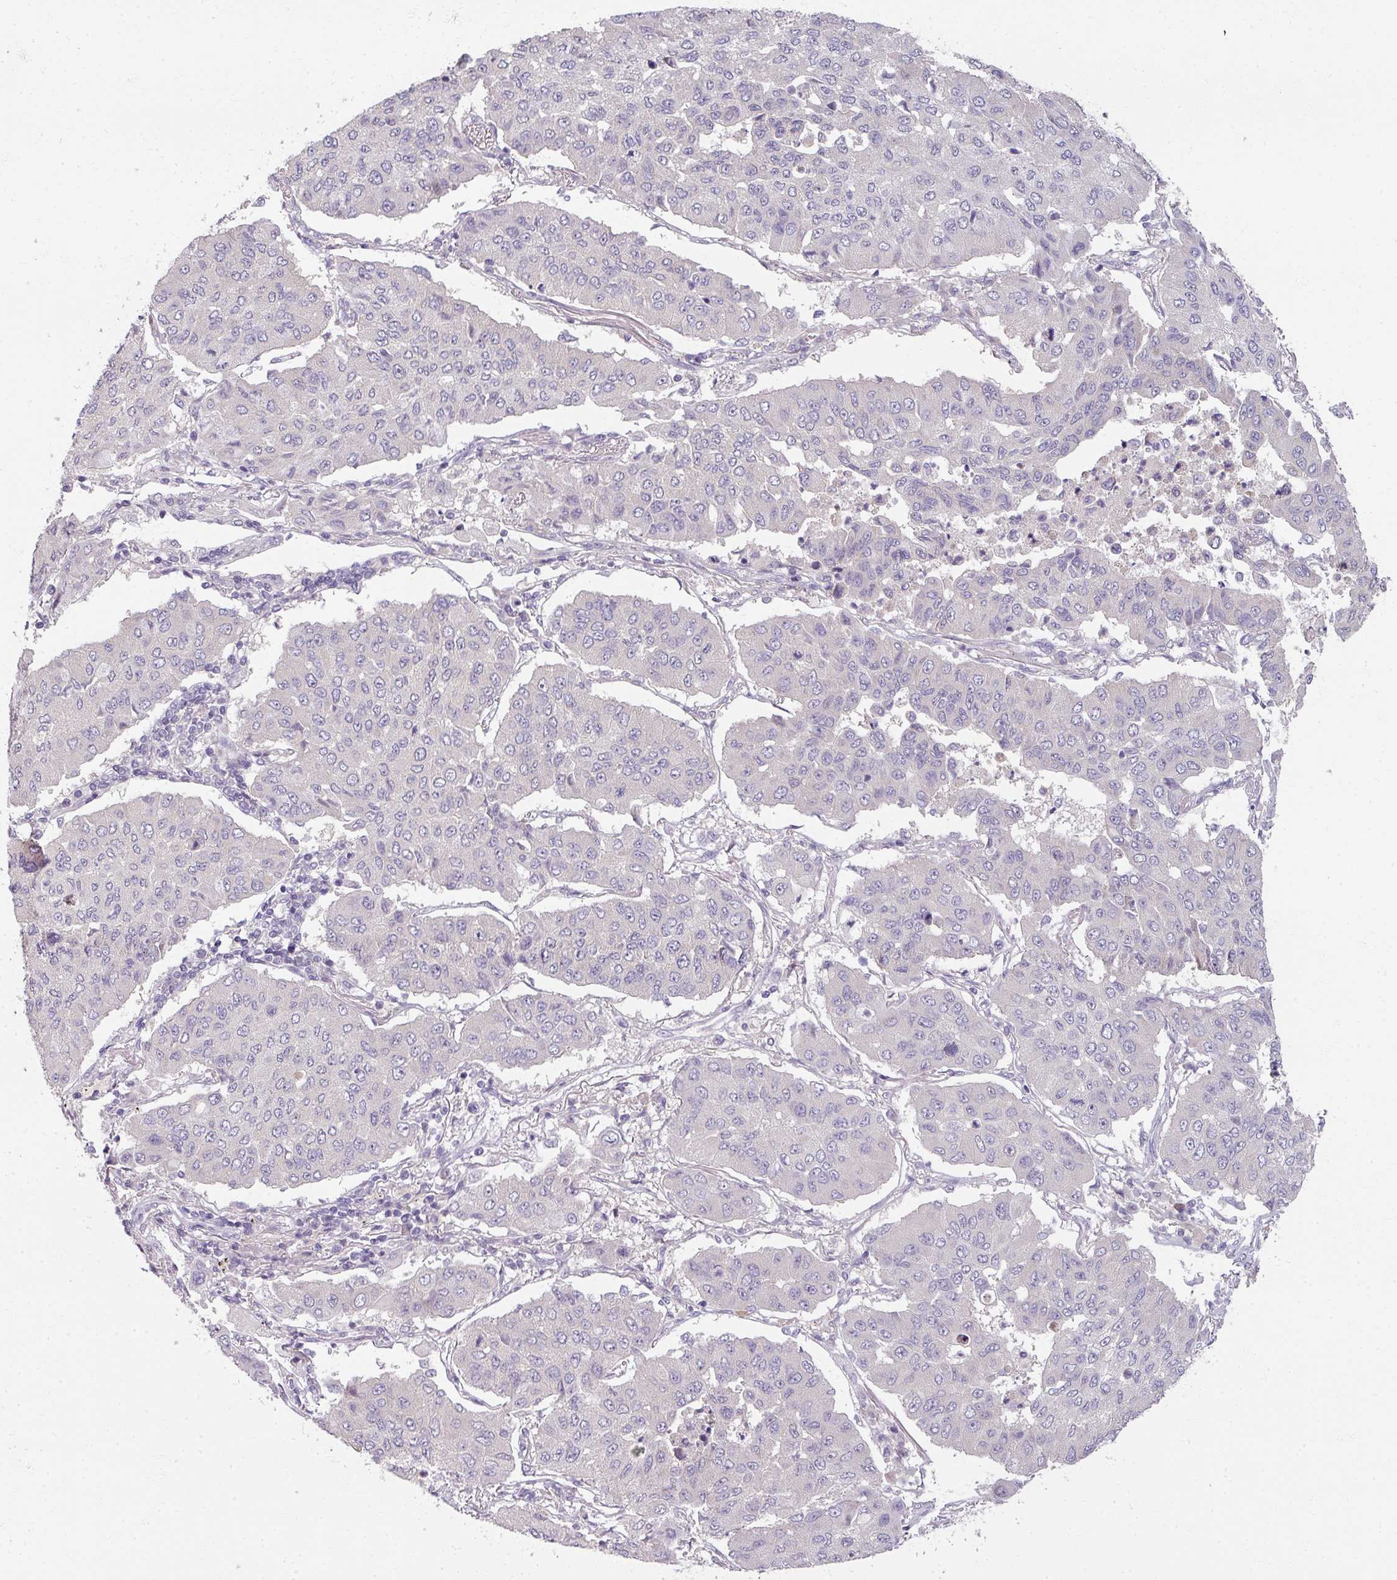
{"staining": {"intensity": "negative", "quantity": "none", "location": "none"}, "tissue": "lung cancer", "cell_type": "Tumor cells", "image_type": "cancer", "snomed": [{"axis": "morphology", "description": "Squamous cell carcinoma, NOS"}, {"axis": "topography", "description": "Lung"}], "caption": "Human squamous cell carcinoma (lung) stained for a protein using immunohistochemistry (IHC) displays no staining in tumor cells.", "gene": "MYMK", "patient": {"sex": "male", "age": 74}}